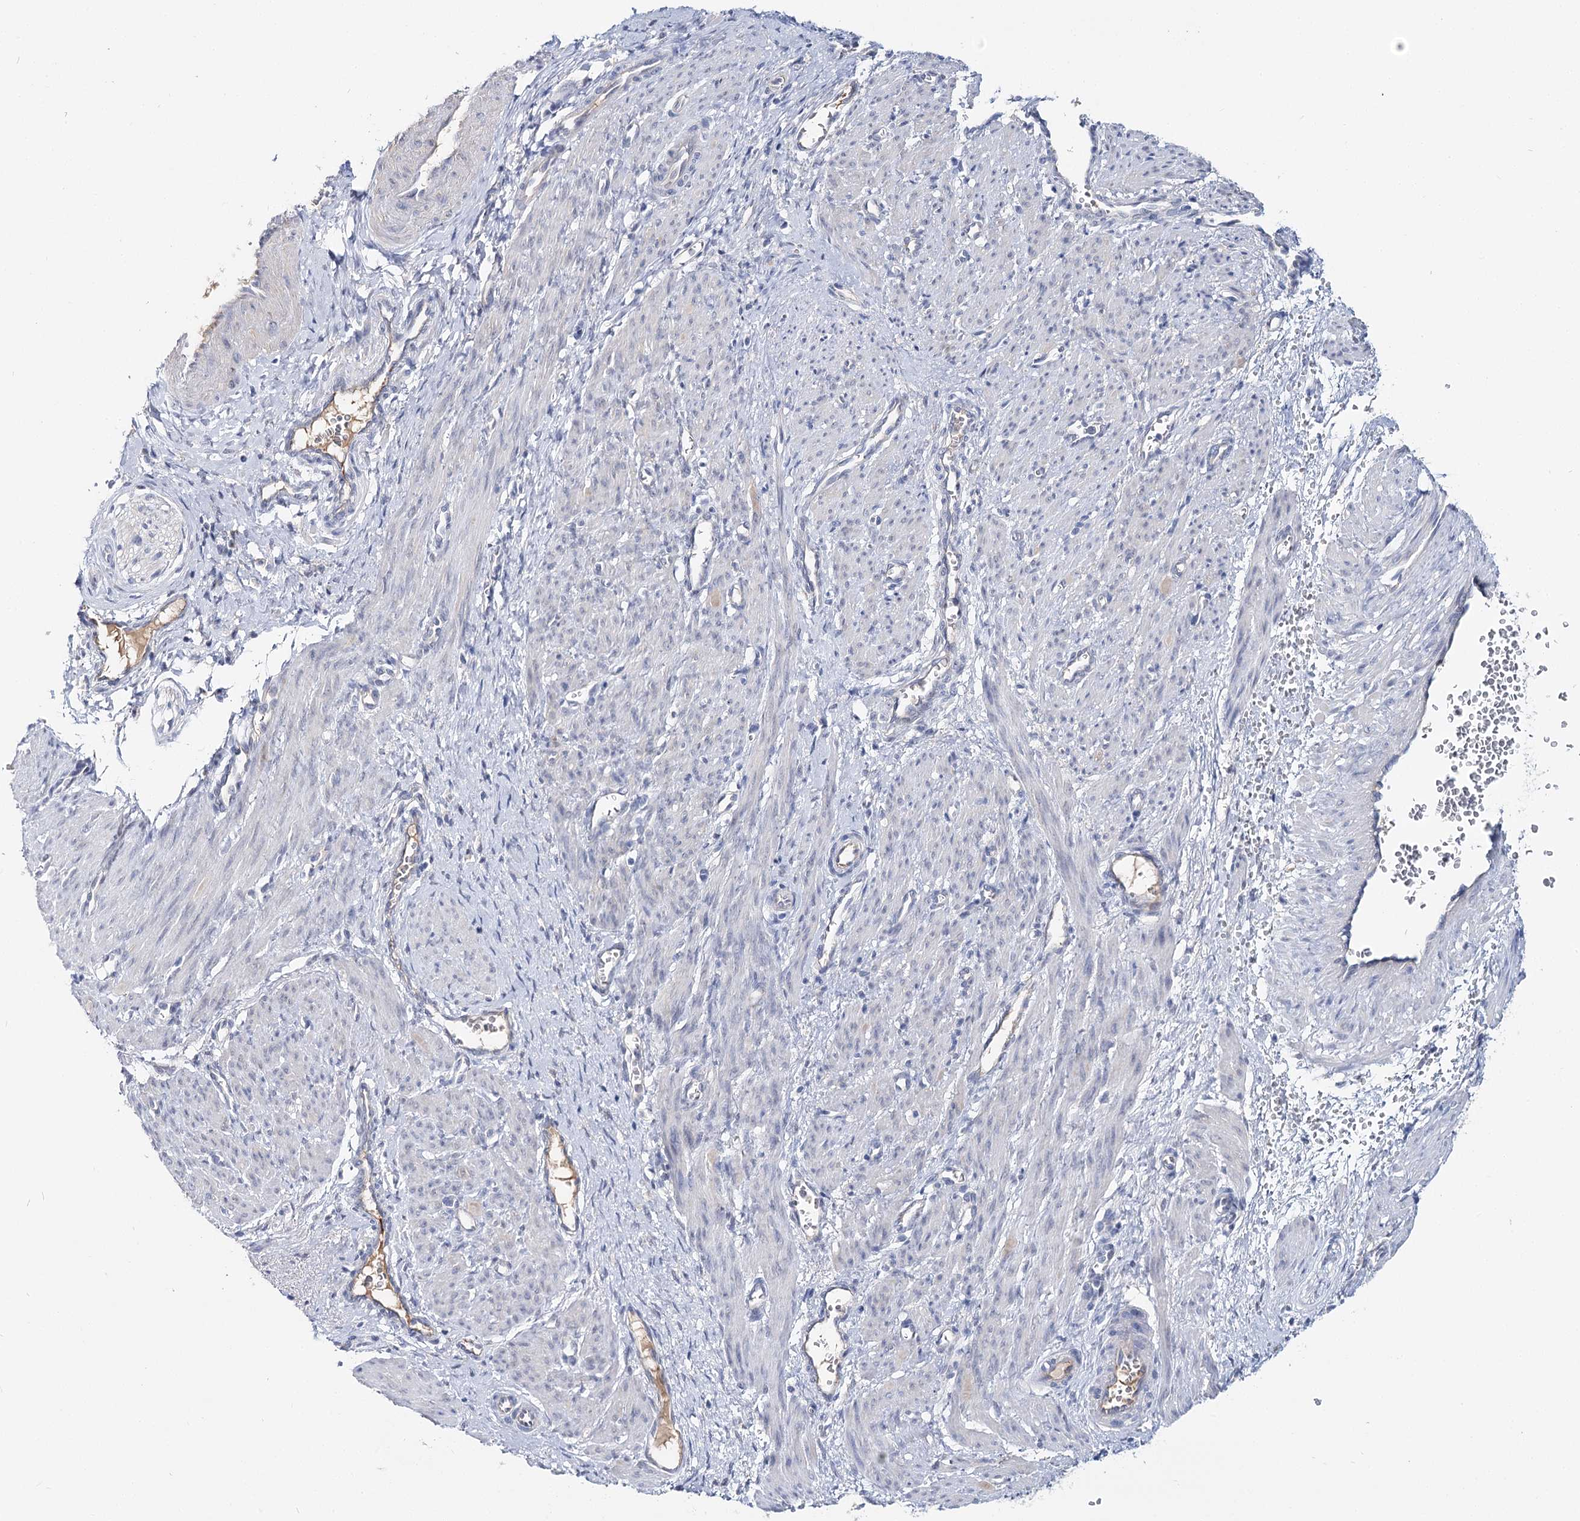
{"staining": {"intensity": "negative", "quantity": "none", "location": "none"}, "tissue": "smooth muscle", "cell_type": "Smooth muscle cells", "image_type": "normal", "snomed": [{"axis": "morphology", "description": "Normal tissue, NOS"}, {"axis": "topography", "description": "Endometrium"}], "caption": "Immunohistochemistry image of normal human smooth muscle stained for a protein (brown), which demonstrates no expression in smooth muscle cells. The staining is performed using DAB (3,3'-diaminobenzidine) brown chromogen with nuclei counter-stained in using hematoxylin.", "gene": "UGP2", "patient": {"sex": "female", "age": 33}}